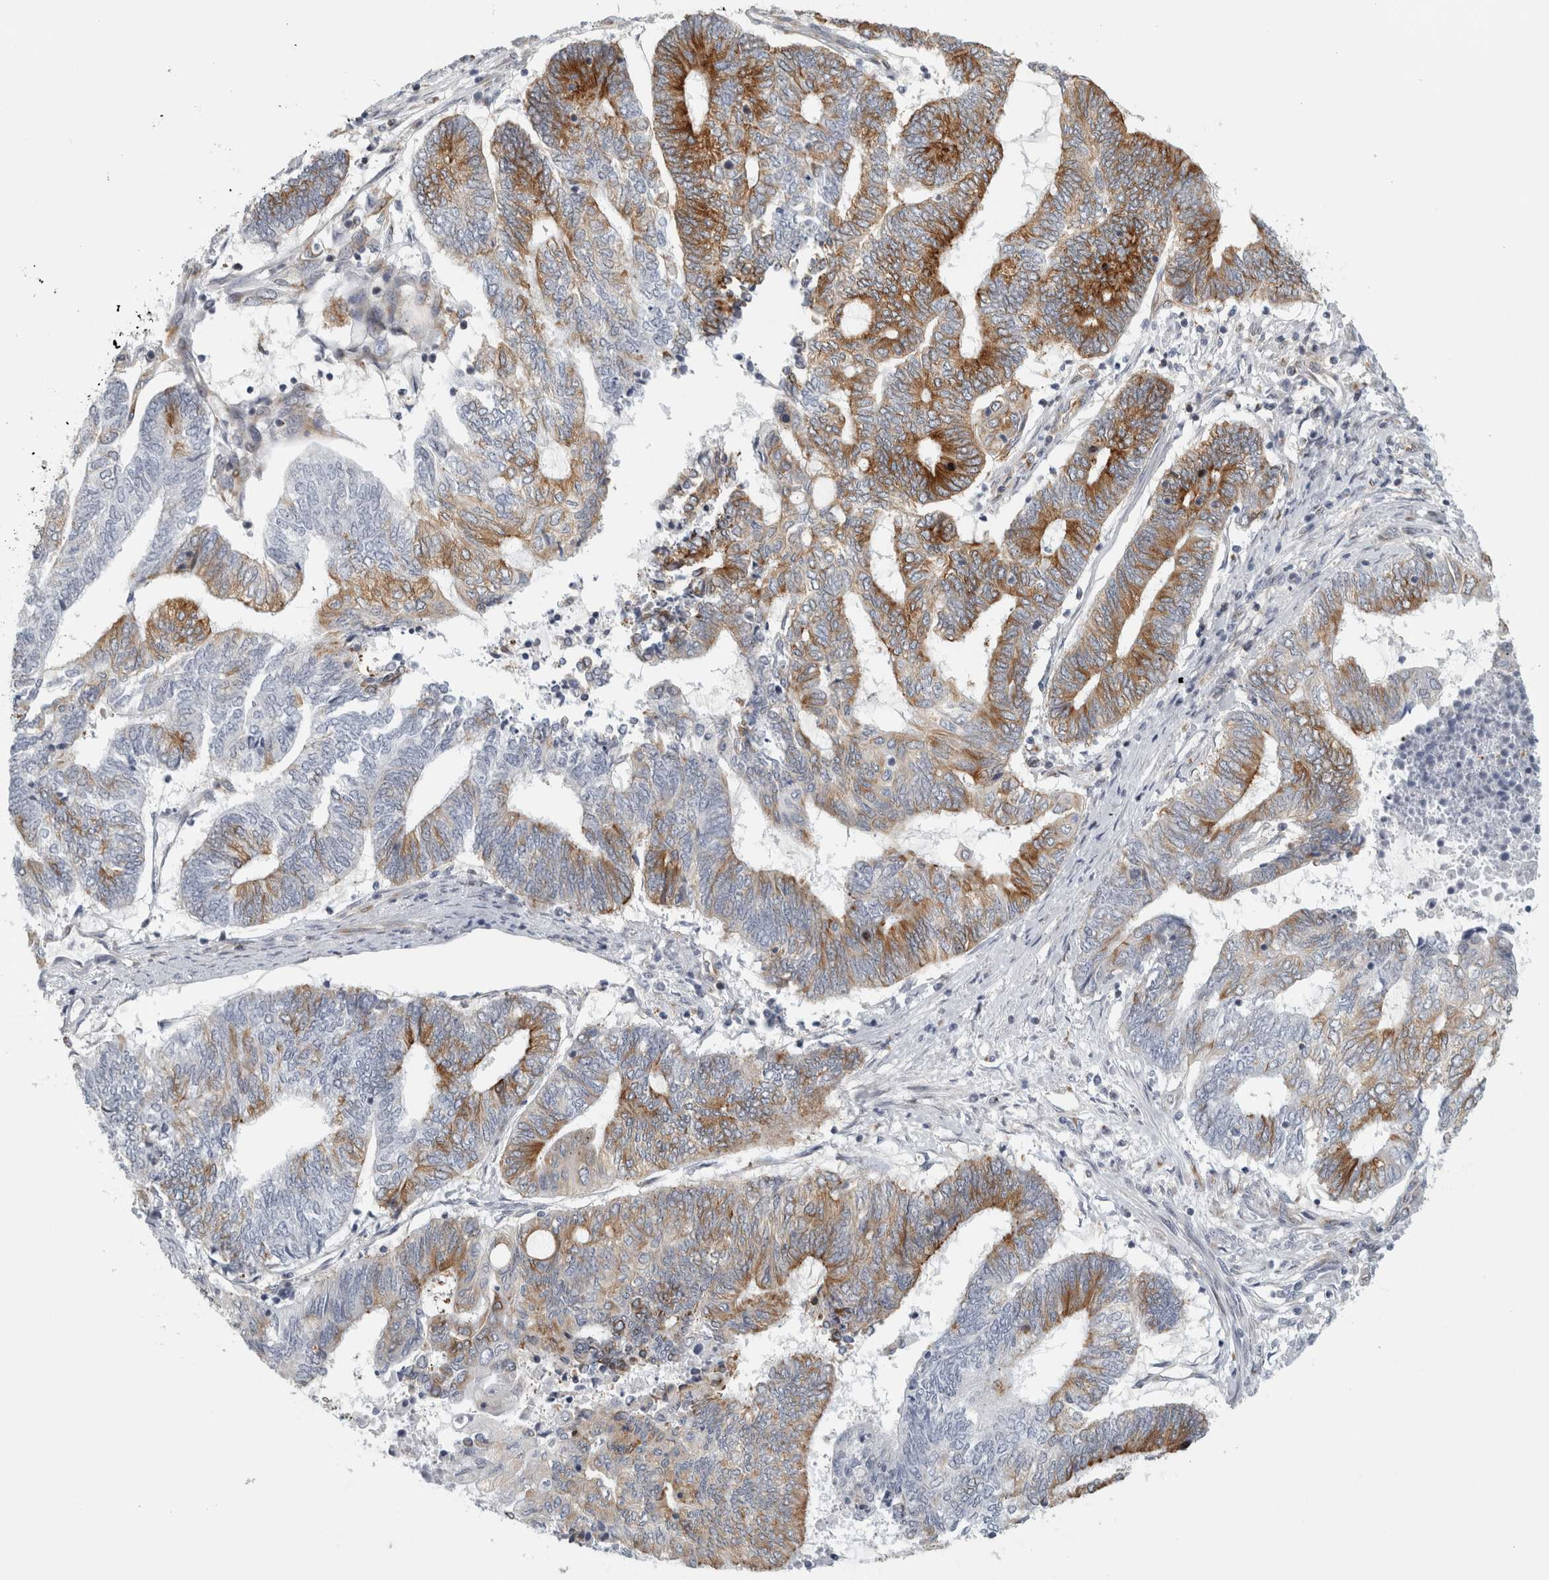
{"staining": {"intensity": "strong", "quantity": "25%-75%", "location": "cytoplasmic/membranous"}, "tissue": "endometrial cancer", "cell_type": "Tumor cells", "image_type": "cancer", "snomed": [{"axis": "morphology", "description": "Adenocarcinoma, NOS"}, {"axis": "topography", "description": "Uterus"}, {"axis": "topography", "description": "Endometrium"}], "caption": "Human endometrial cancer (adenocarcinoma) stained with a protein marker demonstrates strong staining in tumor cells.", "gene": "PEX6", "patient": {"sex": "female", "age": 70}}